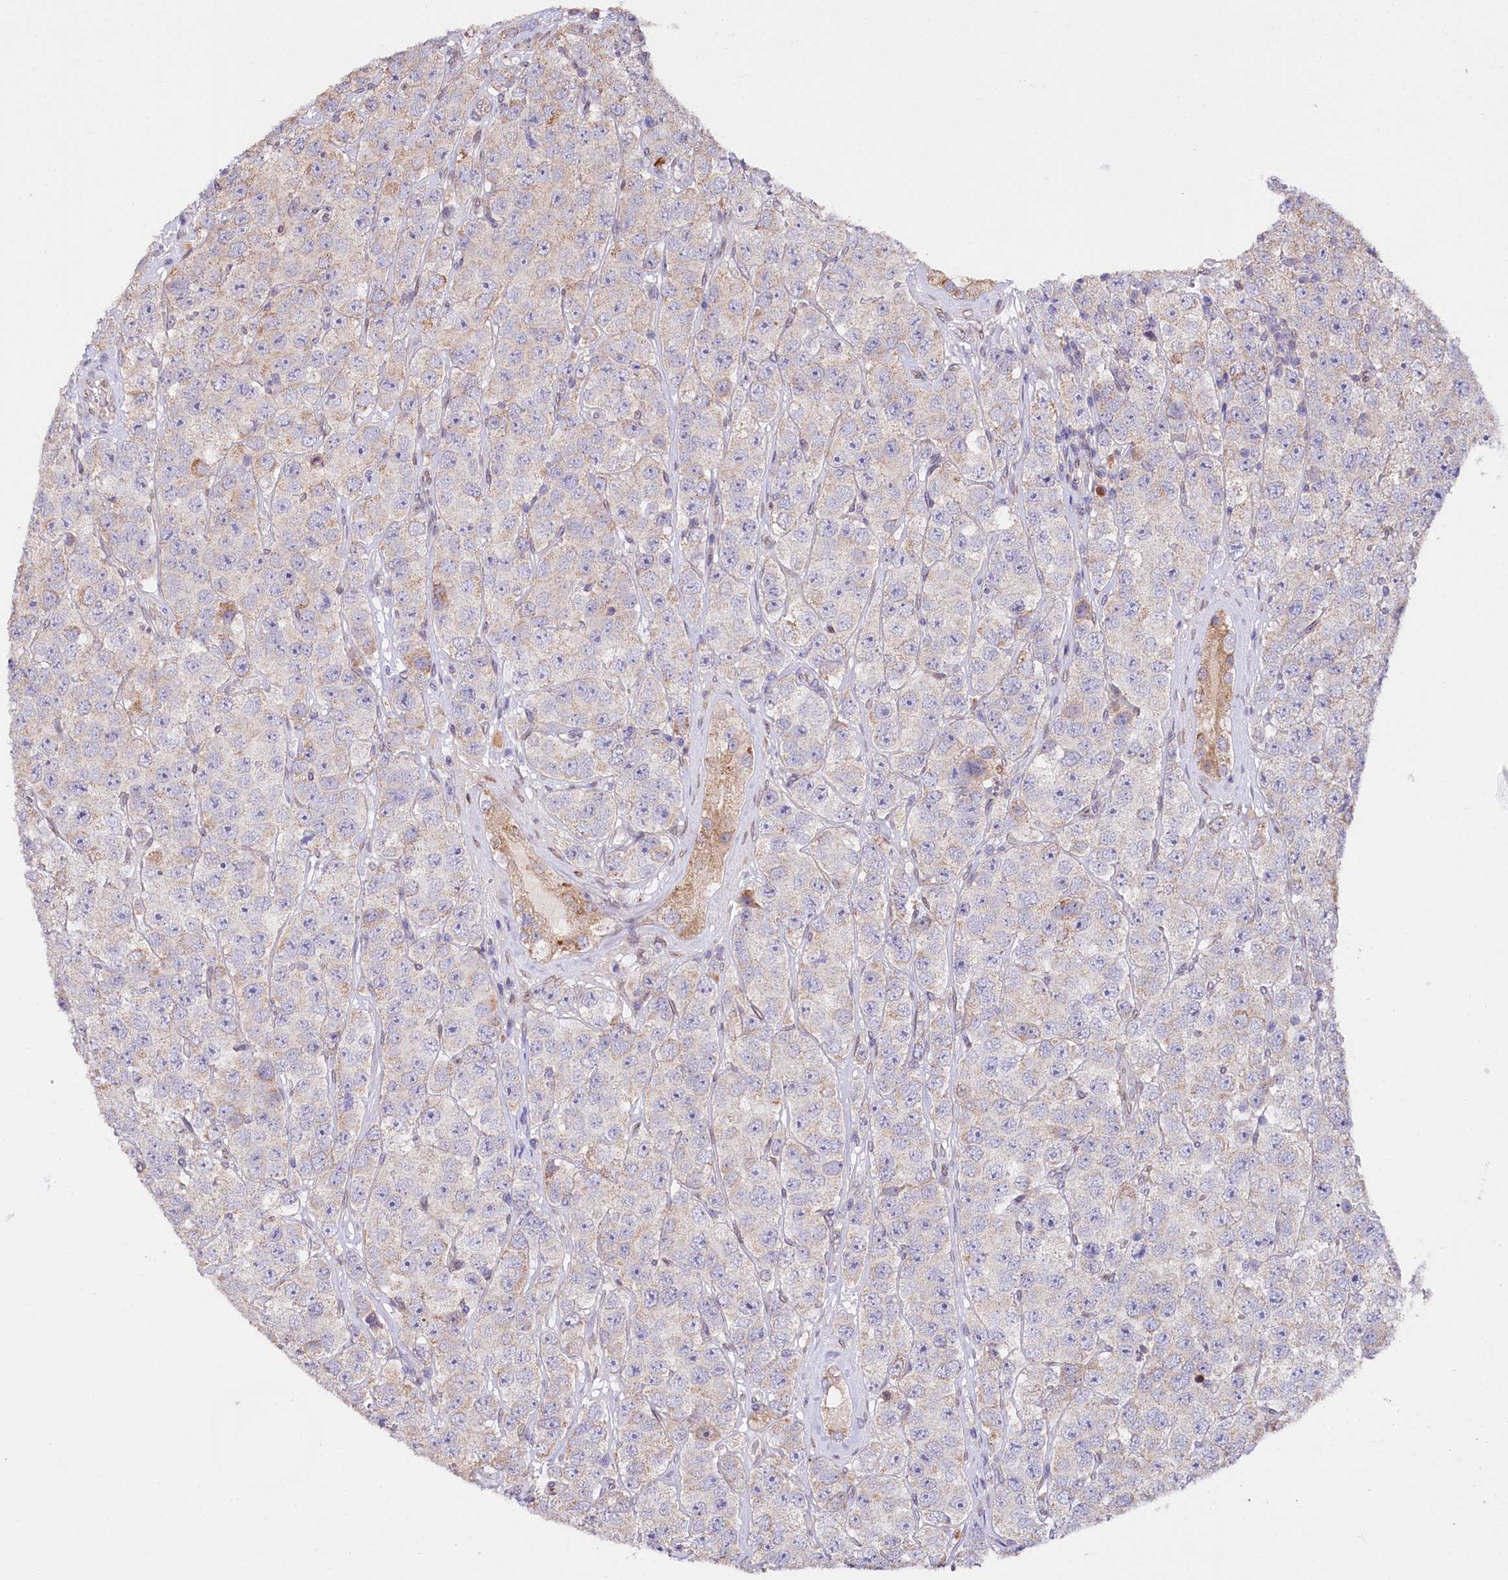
{"staining": {"intensity": "weak", "quantity": "<25%", "location": "cytoplasmic/membranous"}, "tissue": "testis cancer", "cell_type": "Tumor cells", "image_type": "cancer", "snomed": [{"axis": "morphology", "description": "Seminoma, NOS"}, {"axis": "topography", "description": "Testis"}], "caption": "Immunohistochemistry (IHC) micrograph of human seminoma (testis) stained for a protein (brown), which reveals no expression in tumor cells.", "gene": "ZNF226", "patient": {"sex": "male", "age": 28}}